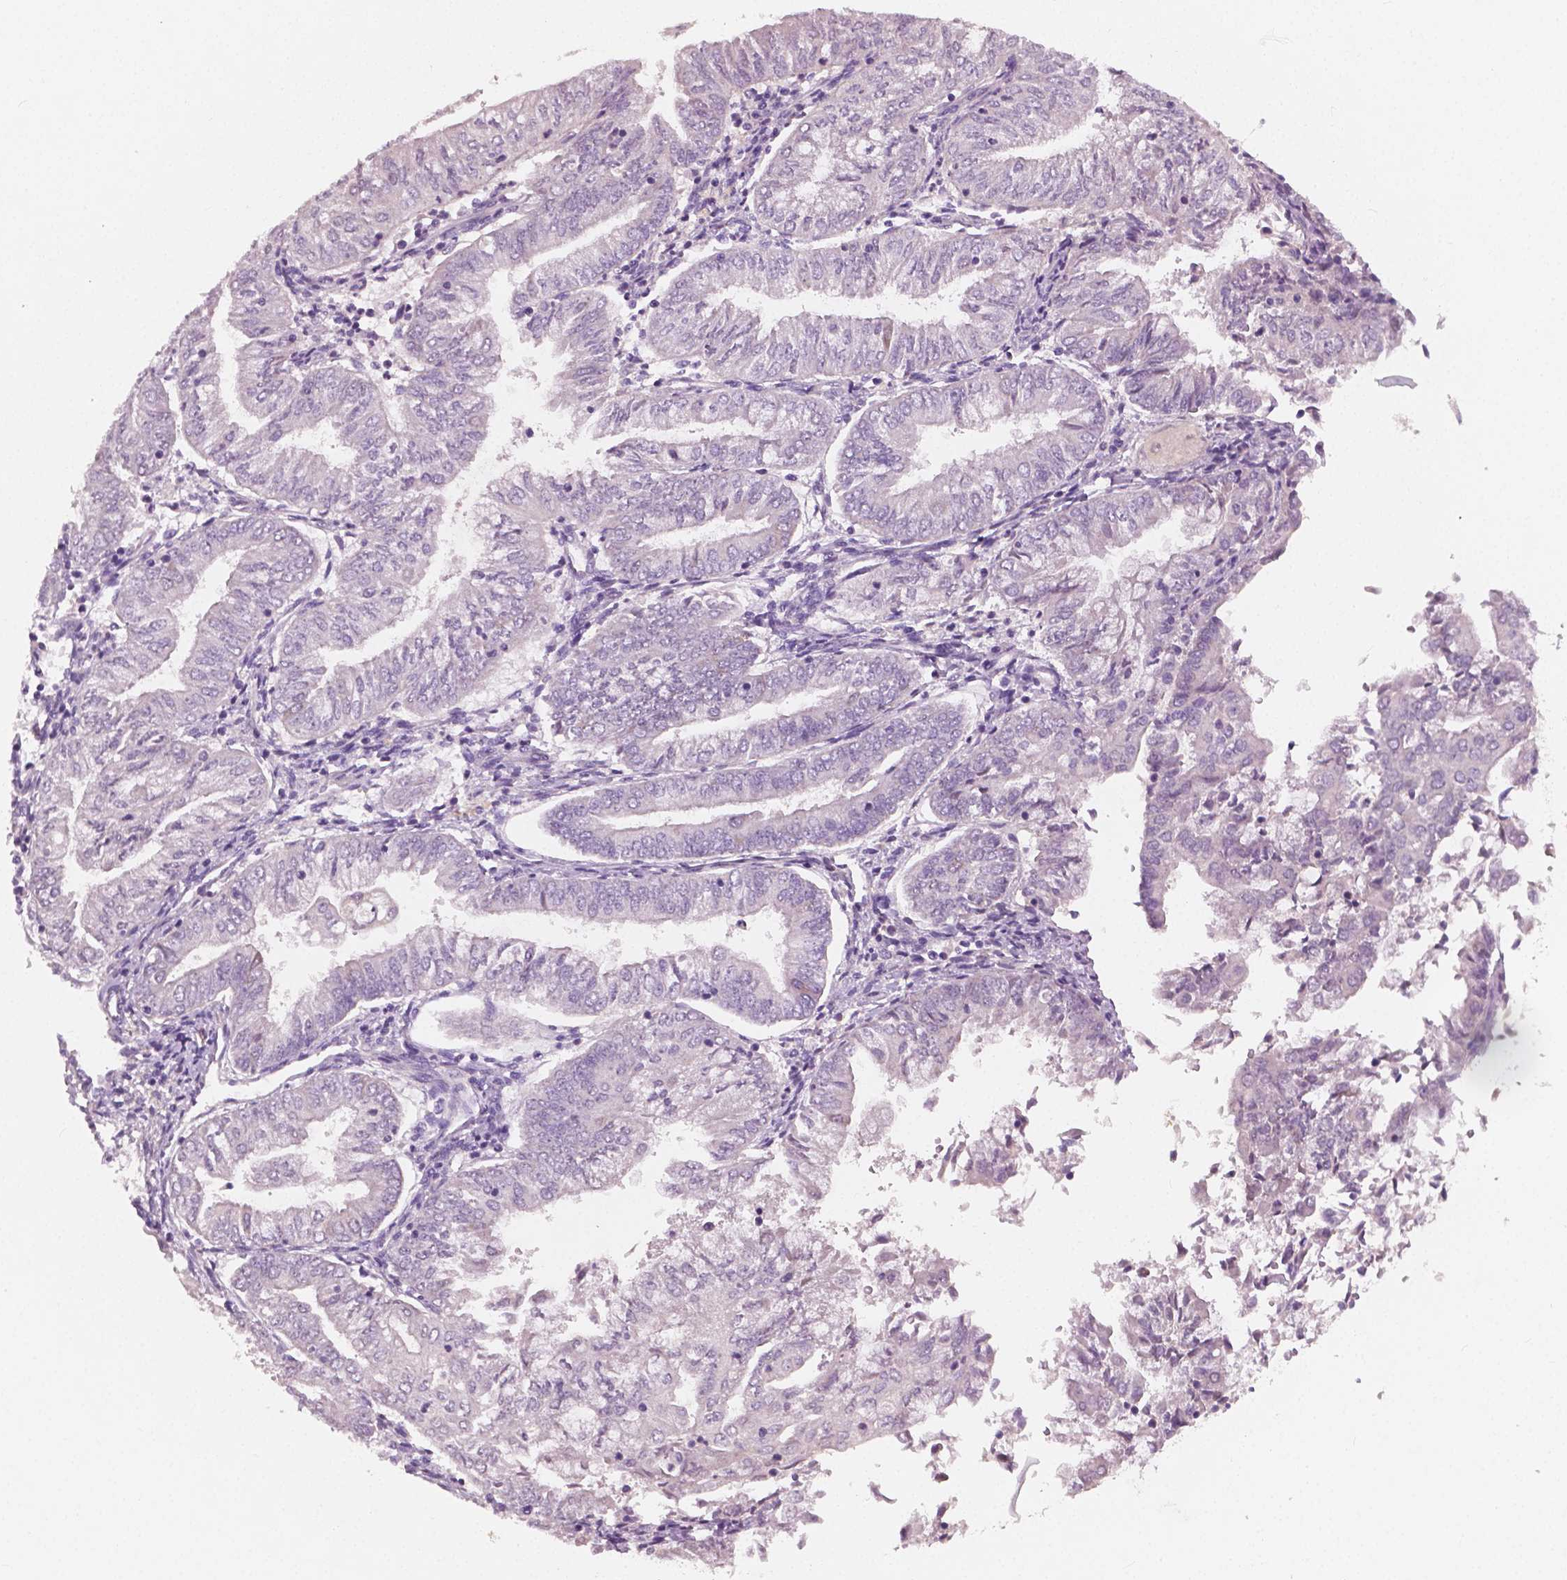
{"staining": {"intensity": "negative", "quantity": "none", "location": "none"}, "tissue": "endometrial cancer", "cell_type": "Tumor cells", "image_type": "cancer", "snomed": [{"axis": "morphology", "description": "Adenocarcinoma, NOS"}, {"axis": "topography", "description": "Endometrium"}], "caption": "Immunohistochemistry image of neoplastic tissue: endometrial cancer (adenocarcinoma) stained with DAB (3,3'-diaminobenzidine) shows no significant protein positivity in tumor cells. The staining was performed using DAB (3,3'-diaminobenzidine) to visualize the protein expression in brown, while the nuclei were stained in blue with hematoxylin (Magnification: 20x).", "gene": "LSM14B", "patient": {"sex": "female", "age": 55}}